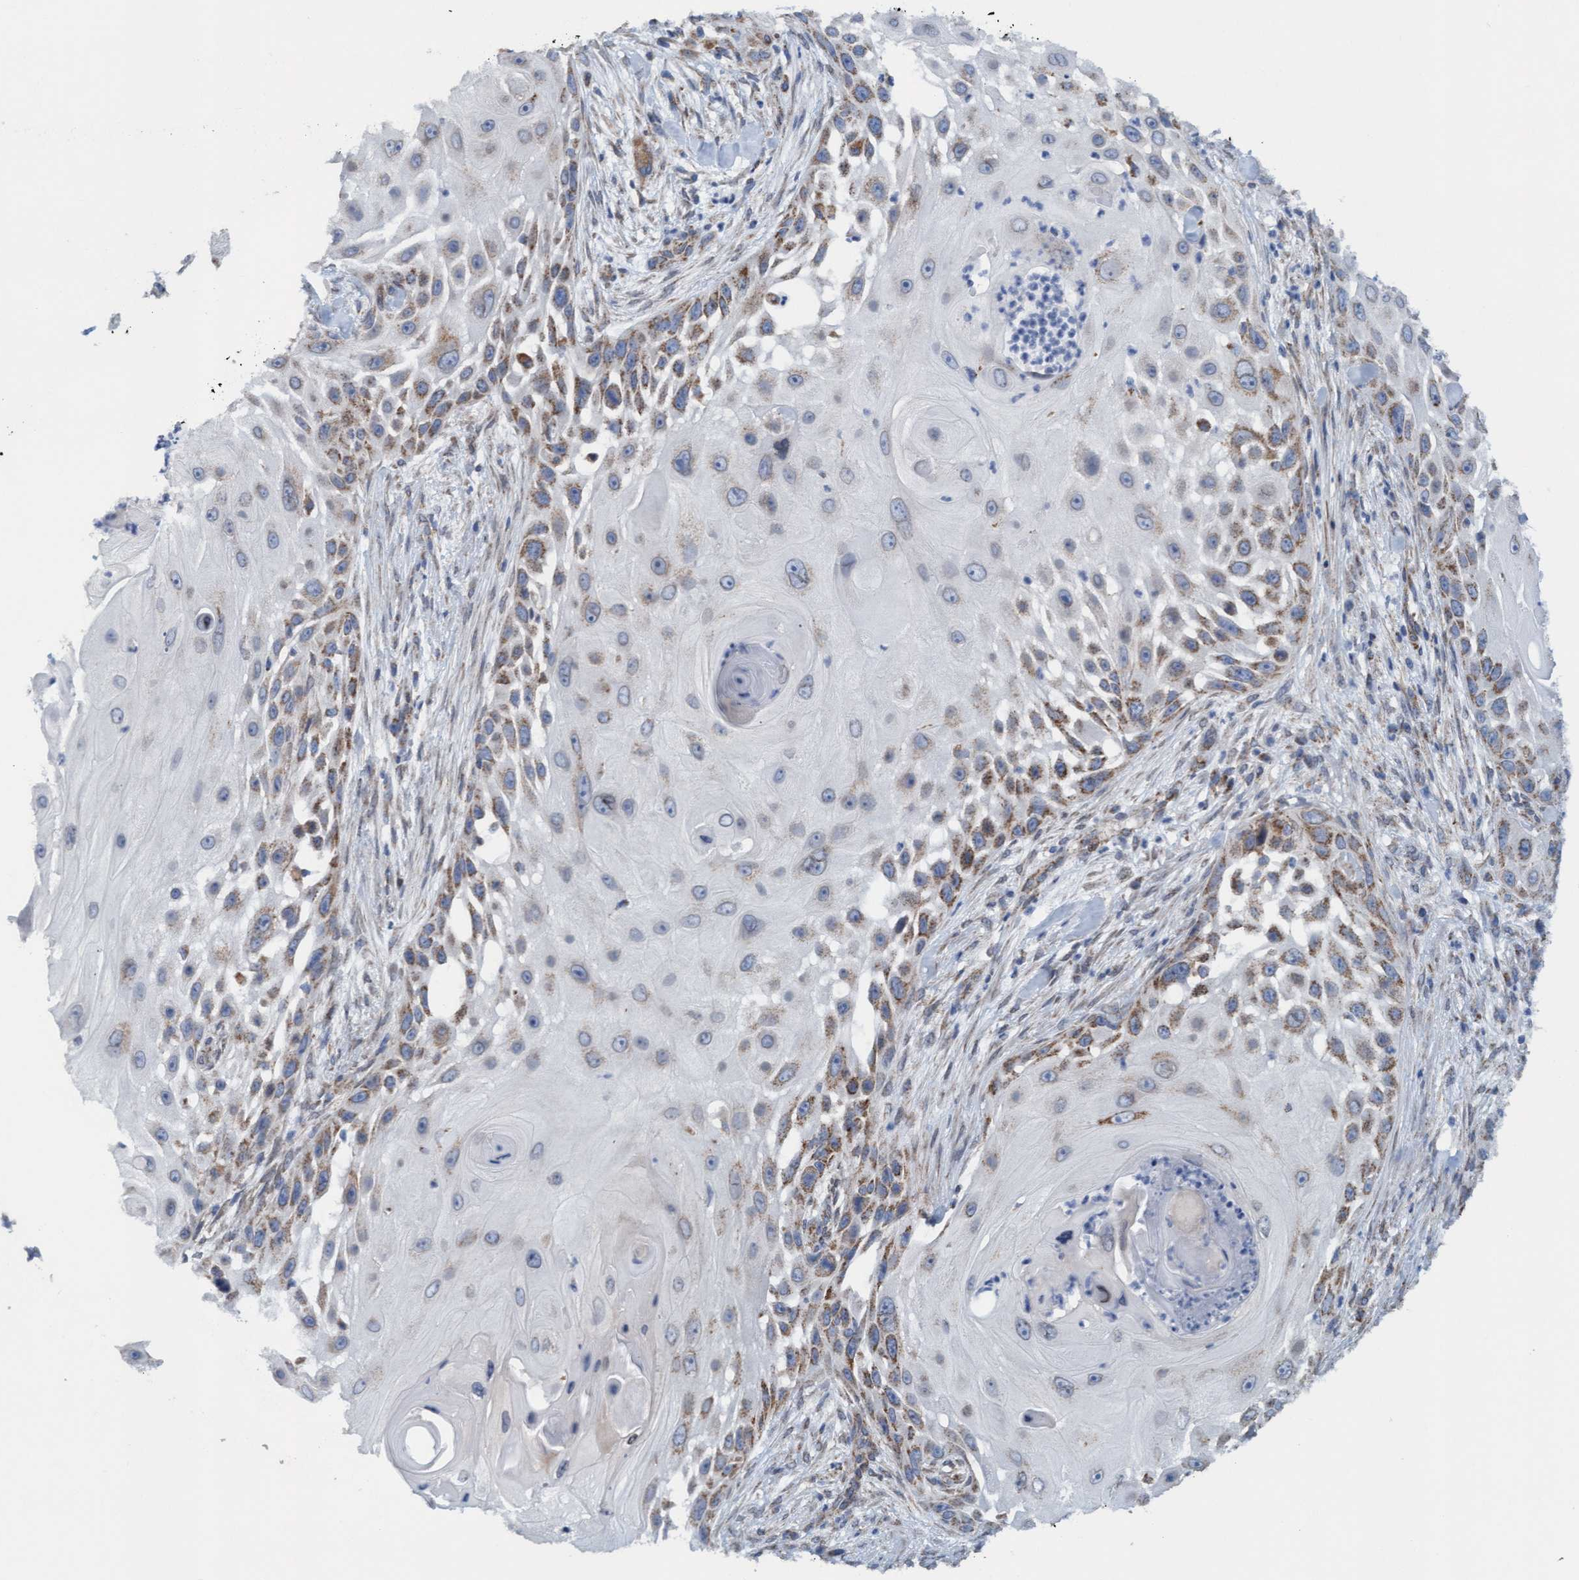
{"staining": {"intensity": "moderate", "quantity": "<25%", "location": "cytoplasmic/membranous"}, "tissue": "skin cancer", "cell_type": "Tumor cells", "image_type": "cancer", "snomed": [{"axis": "morphology", "description": "Squamous cell carcinoma, NOS"}, {"axis": "topography", "description": "Skin"}], "caption": "Protein staining by IHC reveals moderate cytoplasmic/membranous expression in approximately <25% of tumor cells in skin cancer.", "gene": "MRPS23", "patient": {"sex": "female", "age": 44}}